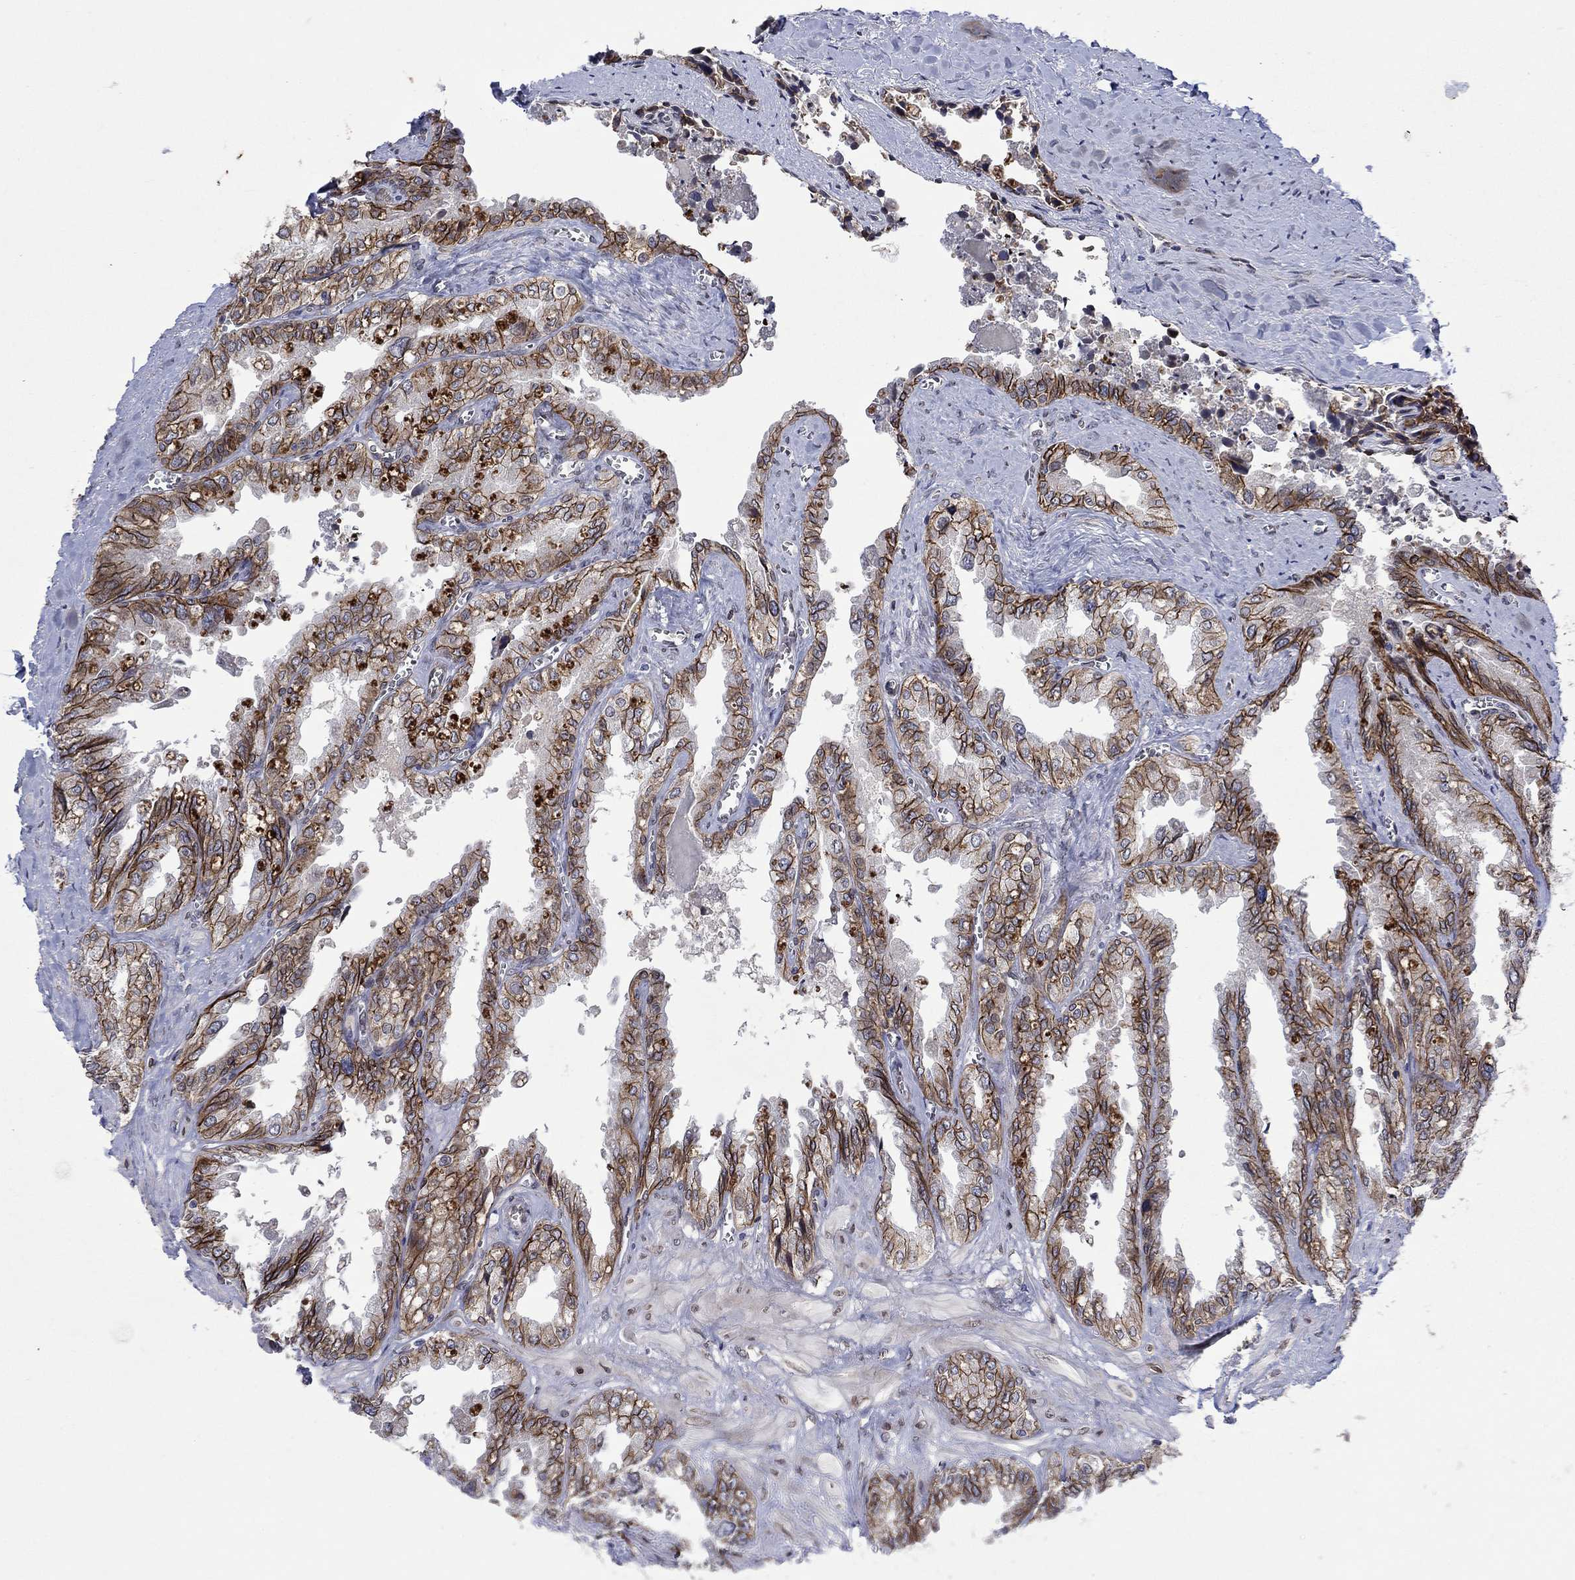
{"staining": {"intensity": "strong", "quantity": ">75%", "location": "cytoplasmic/membranous"}, "tissue": "seminal vesicle", "cell_type": "Glandular cells", "image_type": "normal", "snomed": [{"axis": "morphology", "description": "Normal tissue, NOS"}, {"axis": "topography", "description": "Seminal veicle"}], "caption": "Protein expression analysis of benign human seminal vesicle reveals strong cytoplasmic/membranous staining in about >75% of glandular cells. Ihc stains the protein of interest in brown and the nuclei are stained blue.", "gene": "EMC9", "patient": {"sex": "male", "age": 67}}